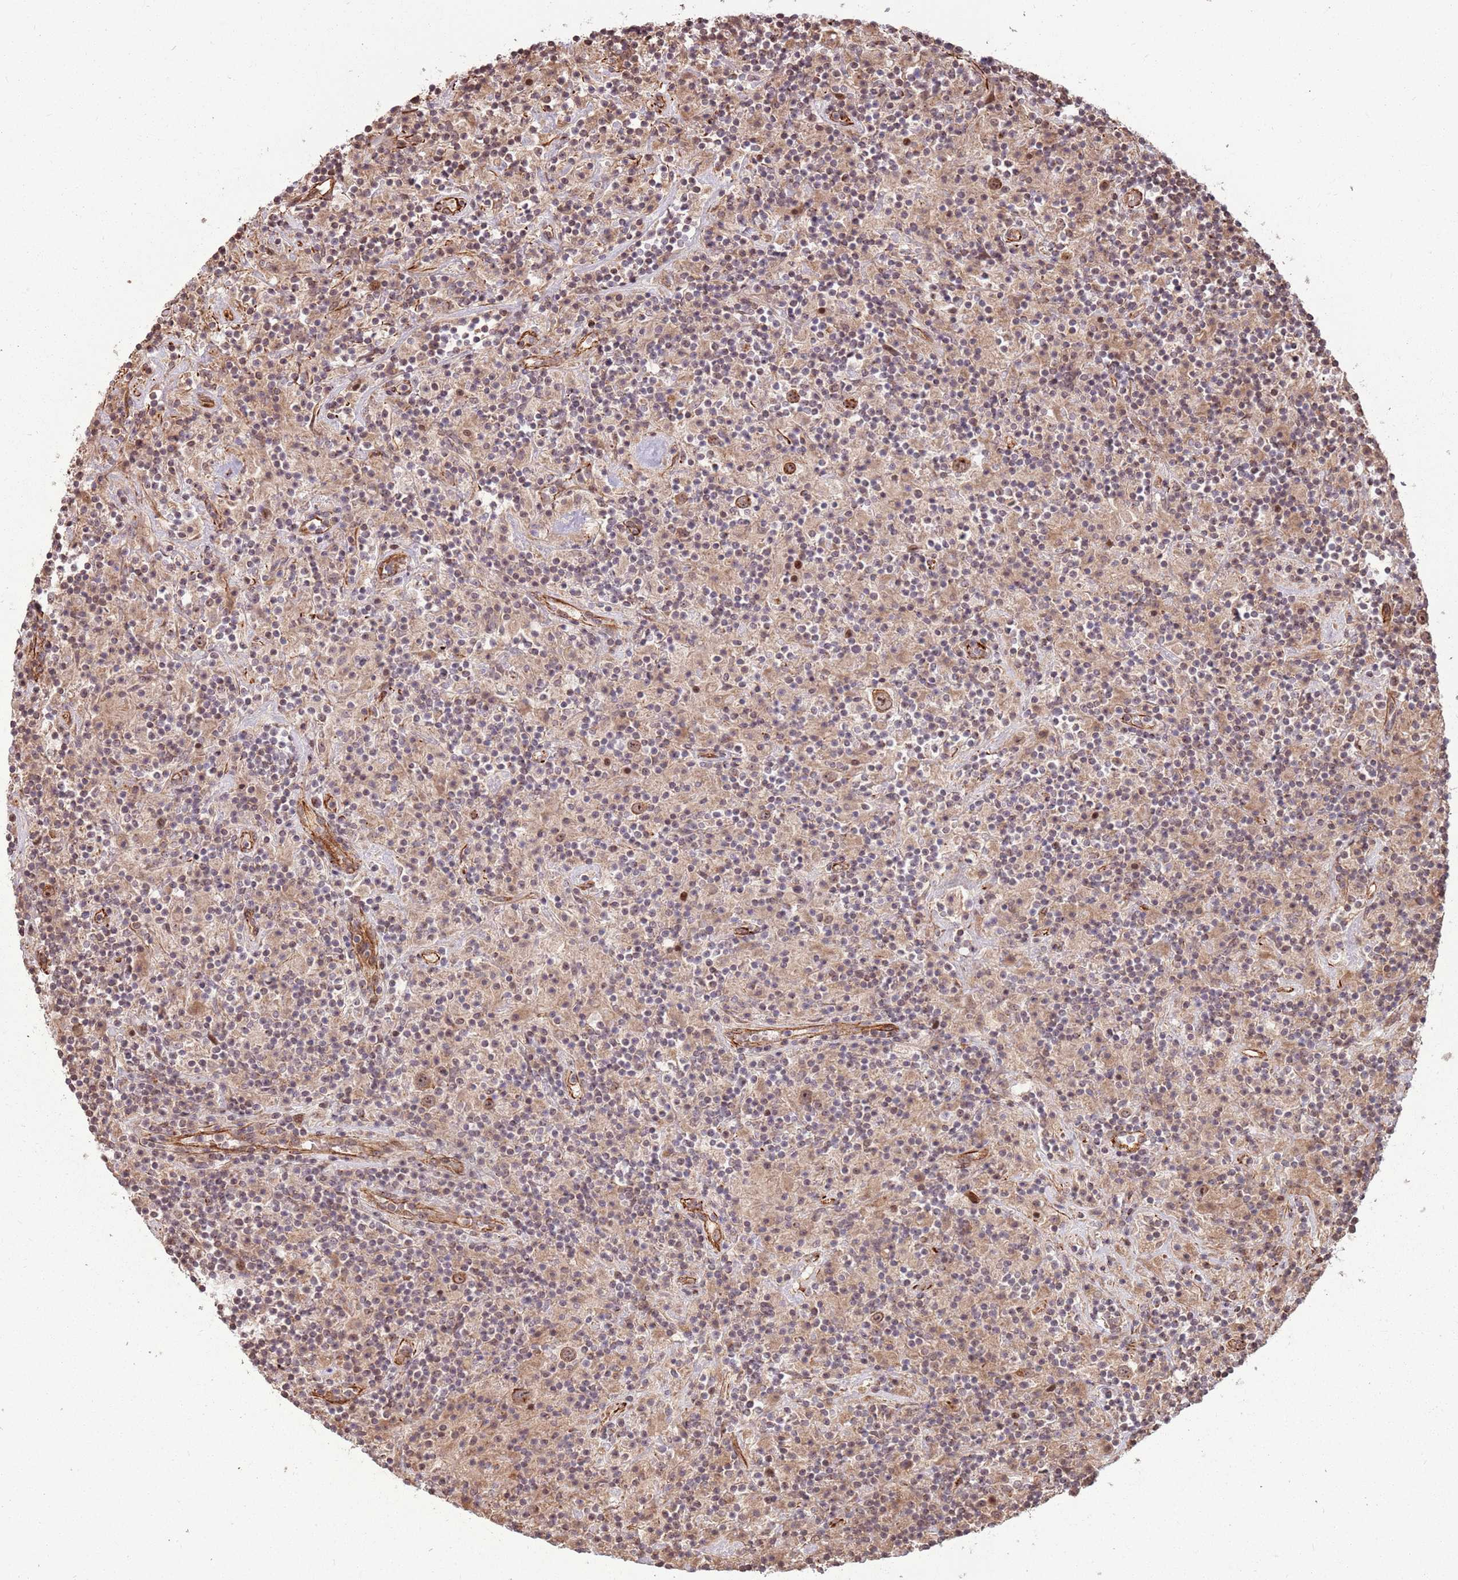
{"staining": {"intensity": "moderate", "quantity": ">75%", "location": "cytoplasmic/membranous,nuclear"}, "tissue": "lymphoma", "cell_type": "Tumor cells", "image_type": "cancer", "snomed": [{"axis": "morphology", "description": "Hodgkin's disease, NOS"}, {"axis": "topography", "description": "Lymph node"}], "caption": "Protein analysis of Hodgkin's disease tissue exhibits moderate cytoplasmic/membranous and nuclear staining in approximately >75% of tumor cells.", "gene": "ADAMTS3", "patient": {"sex": "male", "age": 70}}